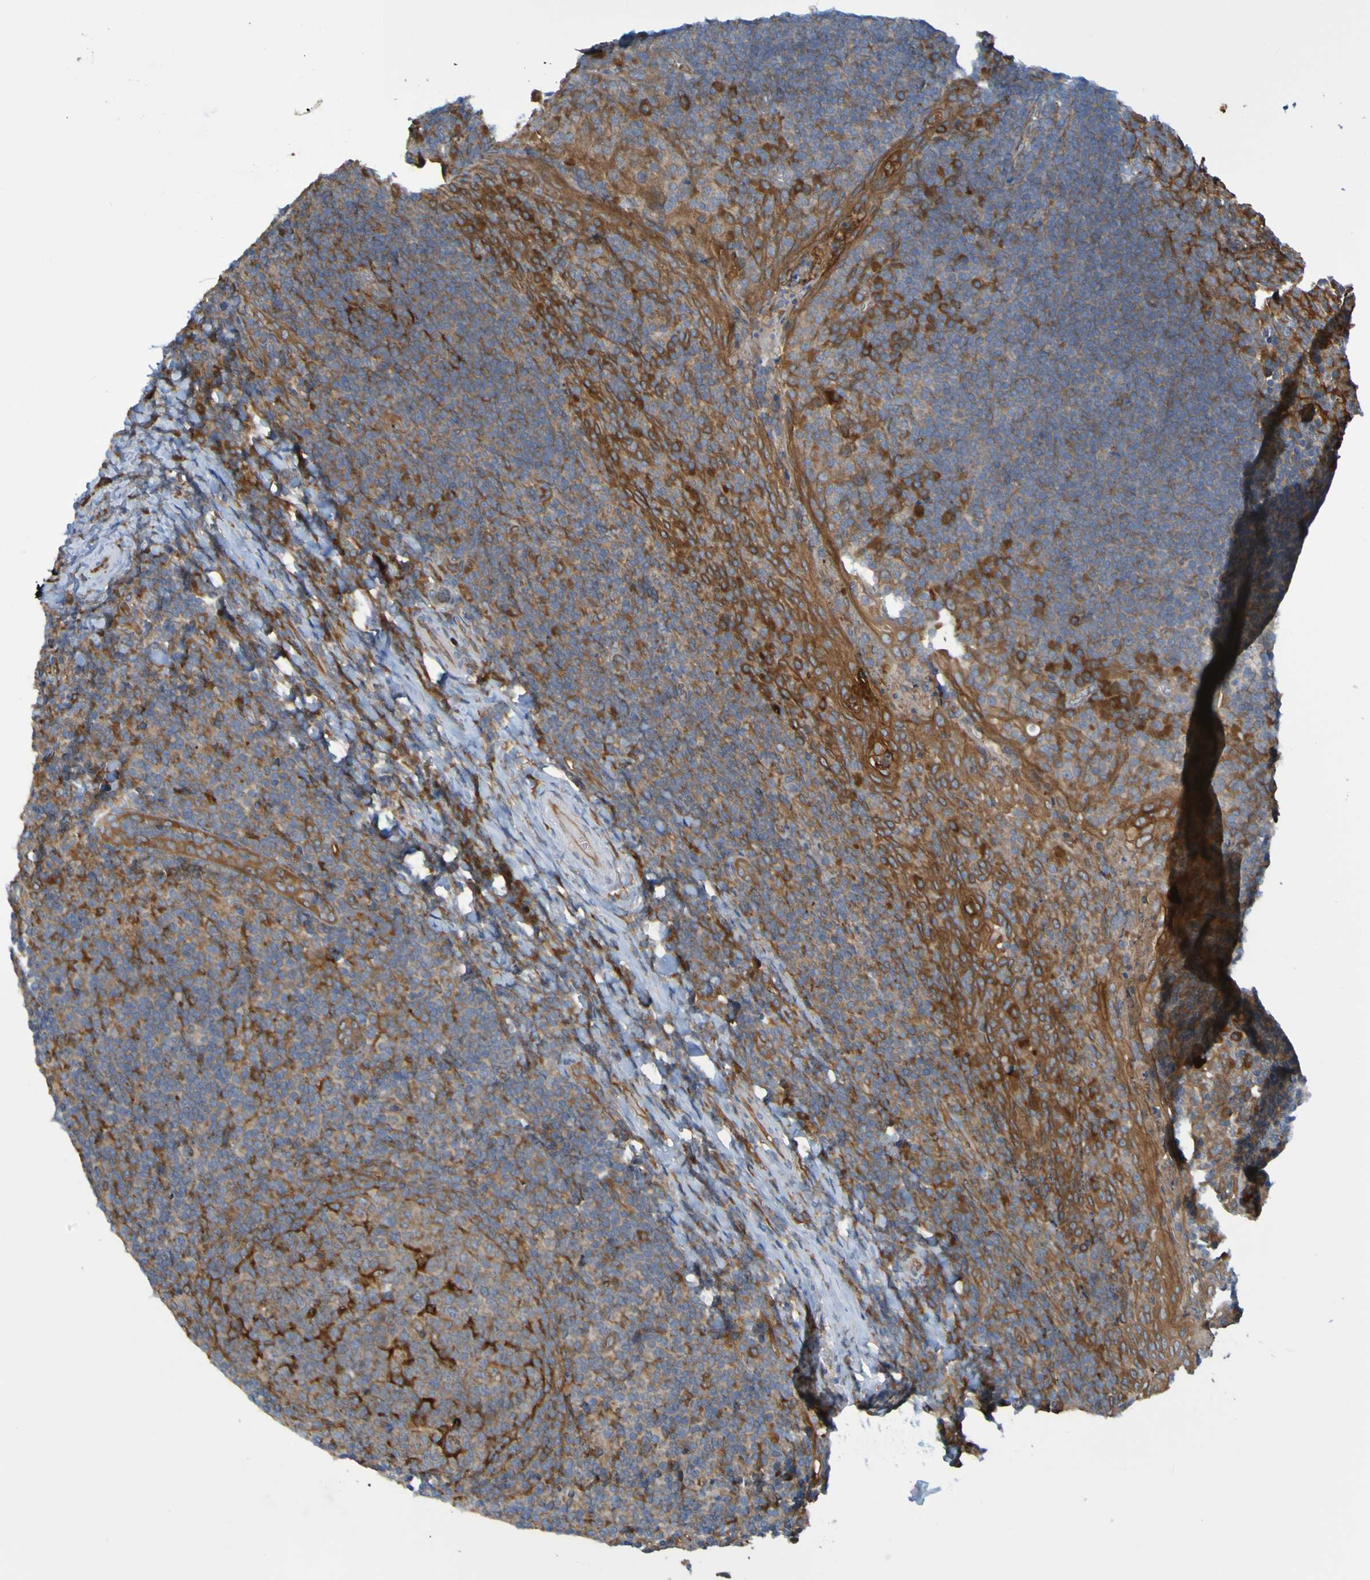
{"staining": {"intensity": "strong", "quantity": "25%-75%", "location": "cytoplasmic/membranous"}, "tissue": "tonsil", "cell_type": "Germinal center cells", "image_type": "normal", "snomed": [{"axis": "morphology", "description": "Normal tissue, NOS"}, {"axis": "topography", "description": "Tonsil"}], "caption": "Strong cytoplasmic/membranous expression for a protein is identified in approximately 25%-75% of germinal center cells of unremarkable tonsil using immunohistochemistry.", "gene": "DNAJC4", "patient": {"sex": "male", "age": 37}}